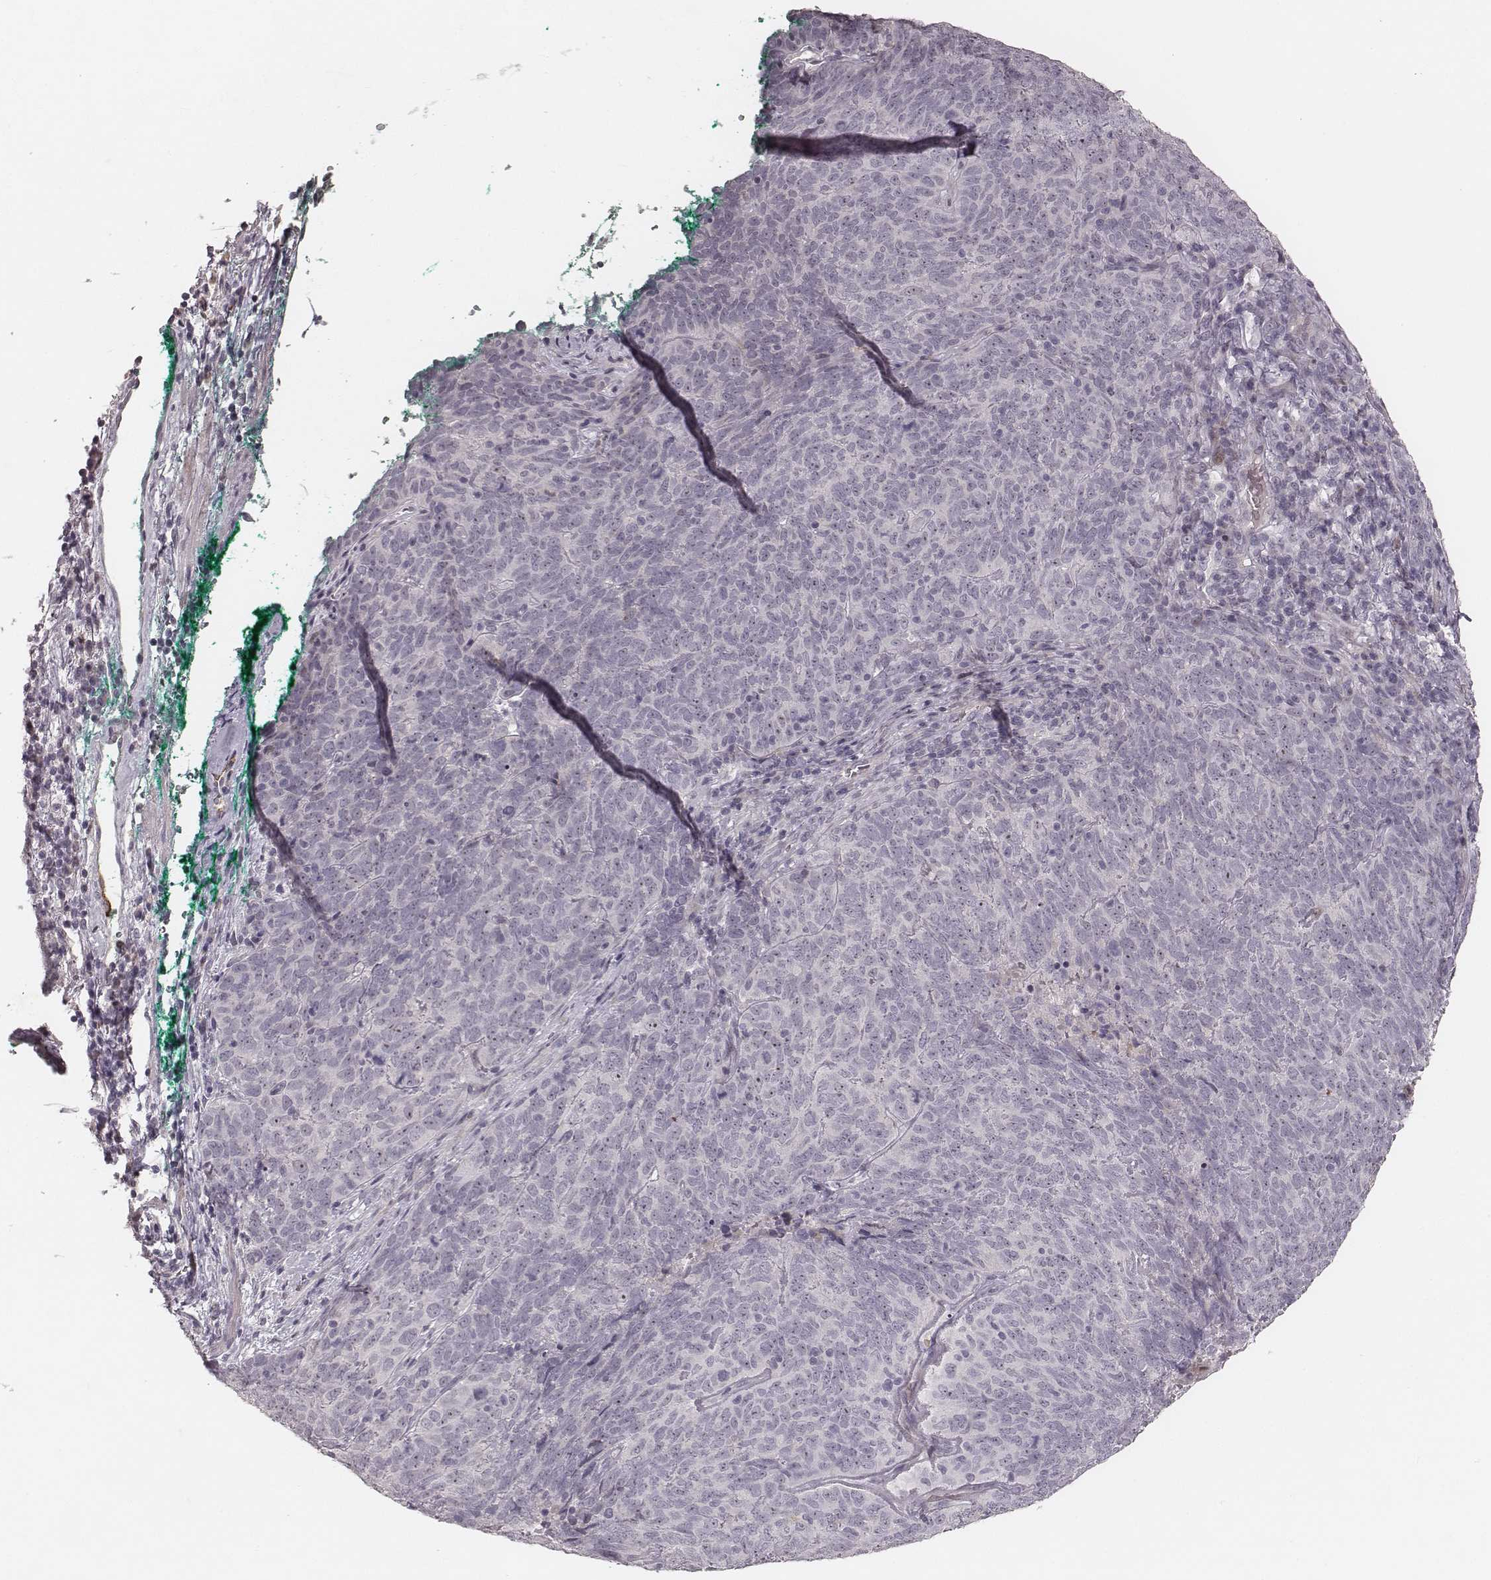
{"staining": {"intensity": "negative", "quantity": "none", "location": "none"}, "tissue": "skin cancer", "cell_type": "Tumor cells", "image_type": "cancer", "snomed": [{"axis": "morphology", "description": "Squamous cell carcinoma, NOS"}, {"axis": "topography", "description": "Skin"}, {"axis": "topography", "description": "Anal"}], "caption": "An immunohistochemistry (IHC) image of skin cancer (squamous cell carcinoma) is shown. There is no staining in tumor cells of skin cancer (squamous cell carcinoma). (Stains: DAB immunohistochemistry with hematoxylin counter stain, Microscopy: brightfield microscopy at high magnification).", "gene": "MADCAM1", "patient": {"sex": "female", "age": 51}}